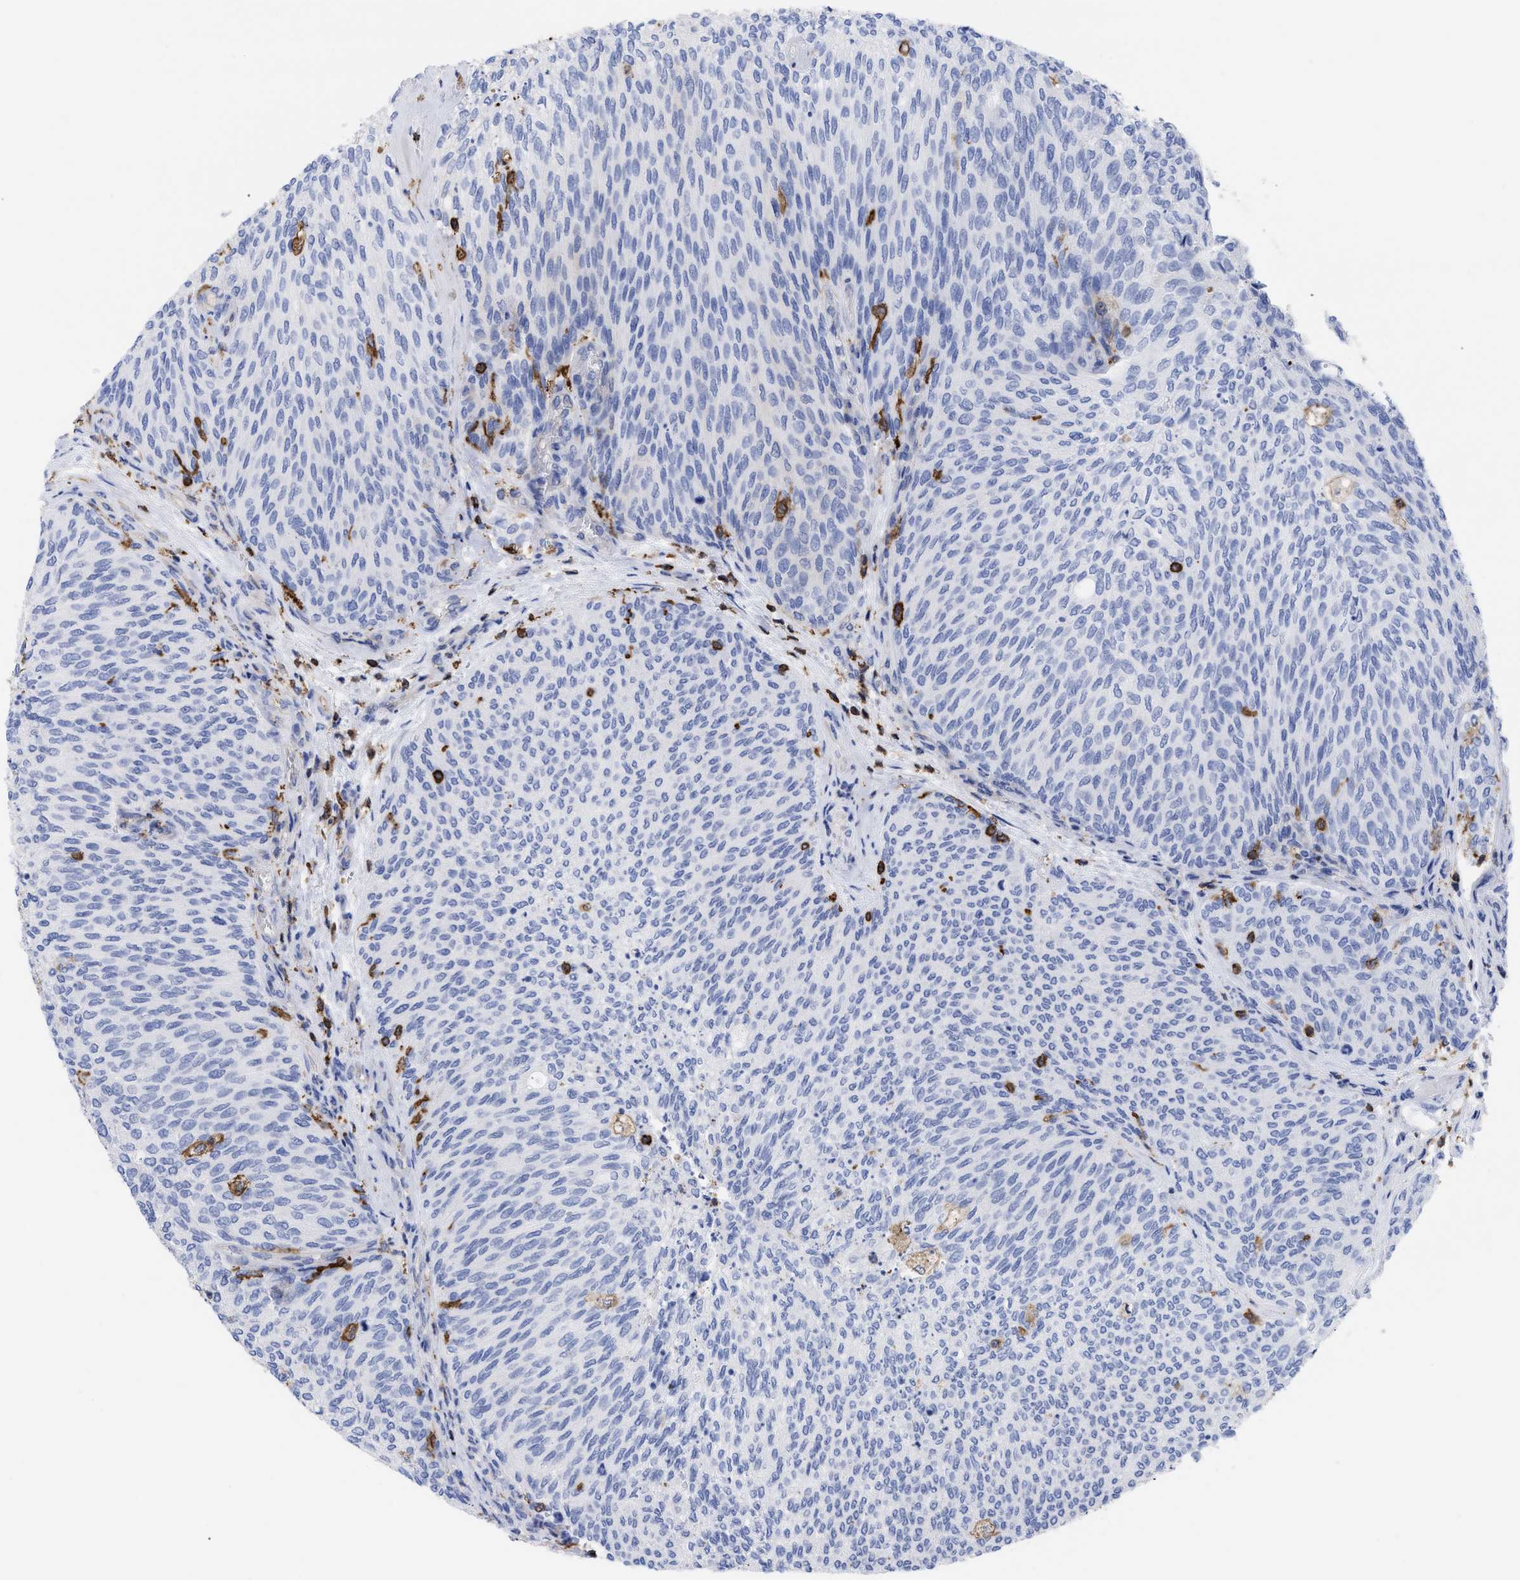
{"staining": {"intensity": "negative", "quantity": "none", "location": "none"}, "tissue": "urothelial cancer", "cell_type": "Tumor cells", "image_type": "cancer", "snomed": [{"axis": "morphology", "description": "Urothelial carcinoma, Low grade"}, {"axis": "topography", "description": "Urinary bladder"}], "caption": "This is an immunohistochemistry histopathology image of human low-grade urothelial carcinoma. There is no staining in tumor cells.", "gene": "HCLS1", "patient": {"sex": "female", "age": 79}}